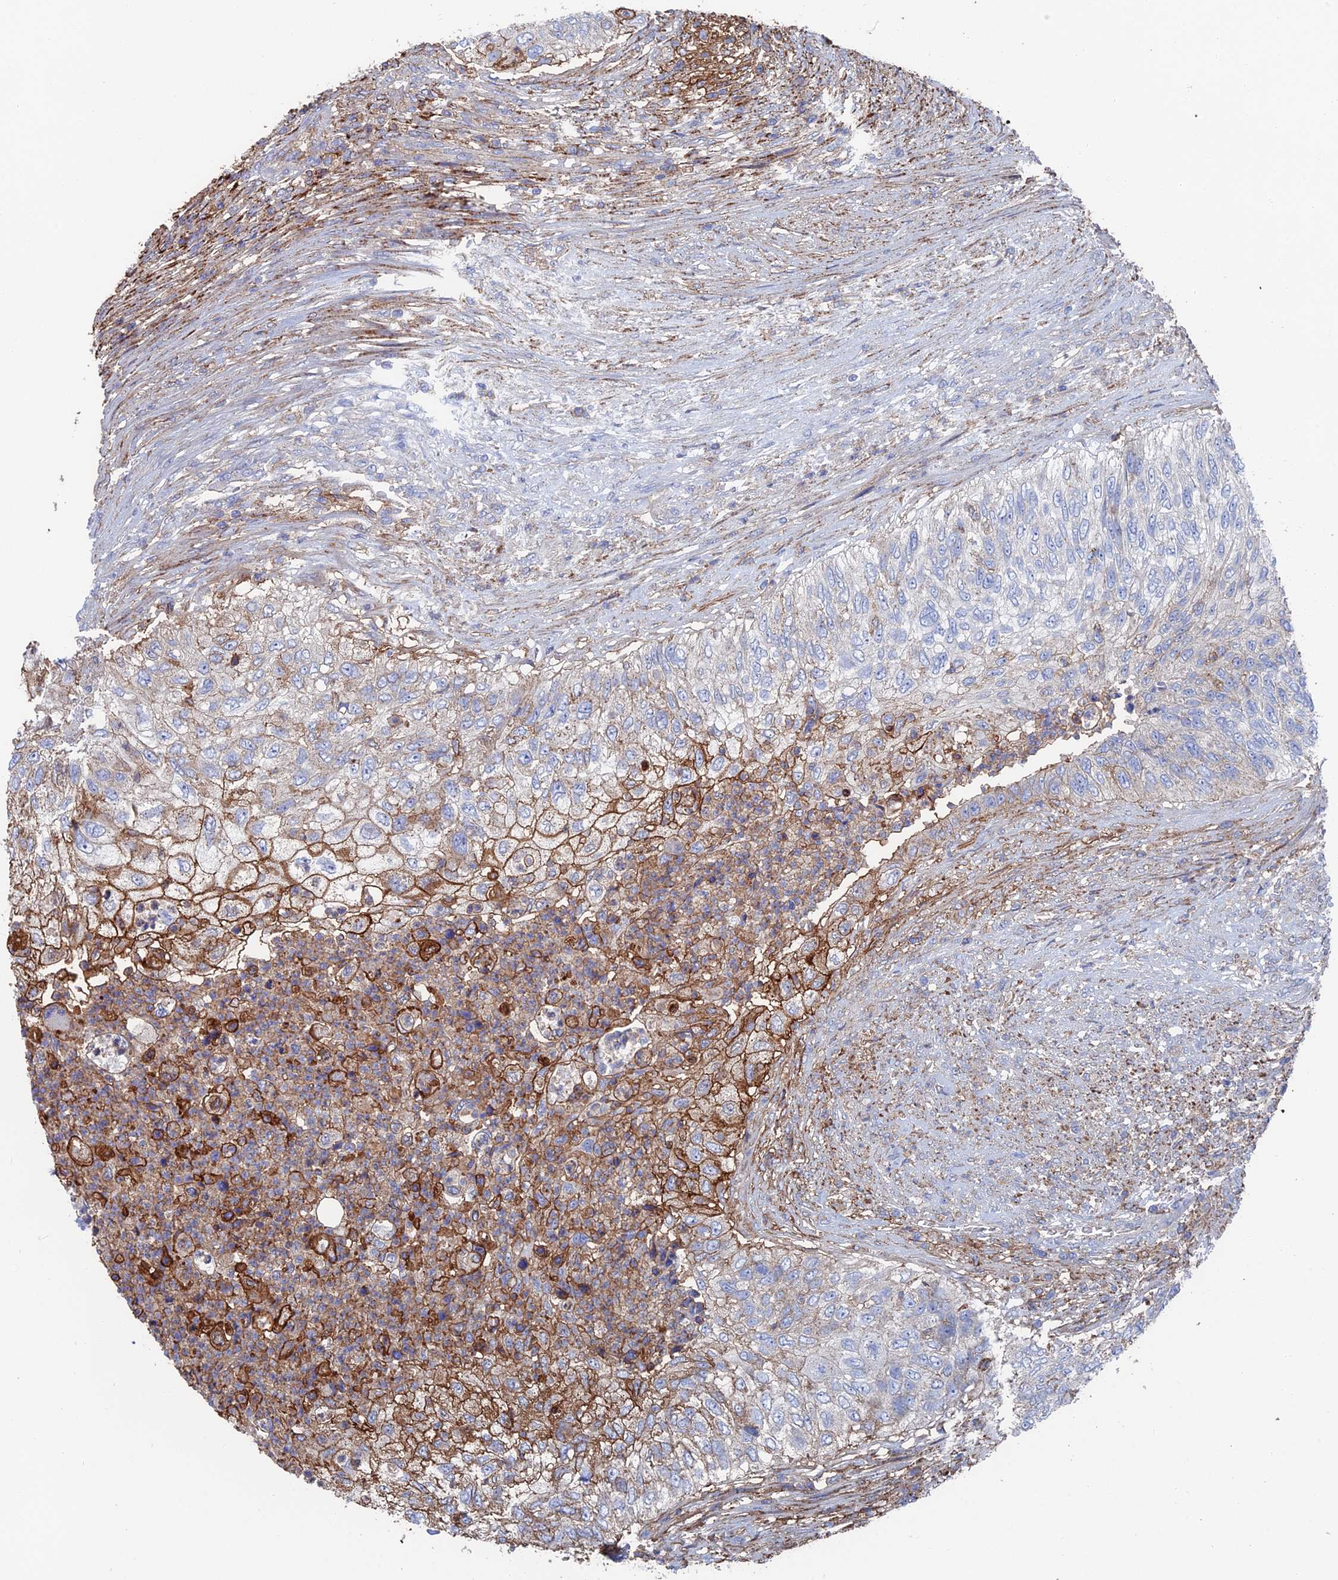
{"staining": {"intensity": "moderate", "quantity": "<25%", "location": "cytoplasmic/membranous"}, "tissue": "urothelial cancer", "cell_type": "Tumor cells", "image_type": "cancer", "snomed": [{"axis": "morphology", "description": "Urothelial carcinoma, High grade"}, {"axis": "topography", "description": "Urinary bladder"}], "caption": "This is a histology image of IHC staining of urothelial cancer, which shows moderate staining in the cytoplasmic/membranous of tumor cells.", "gene": "SNX11", "patient": {"sex": "female", "age": 60}}